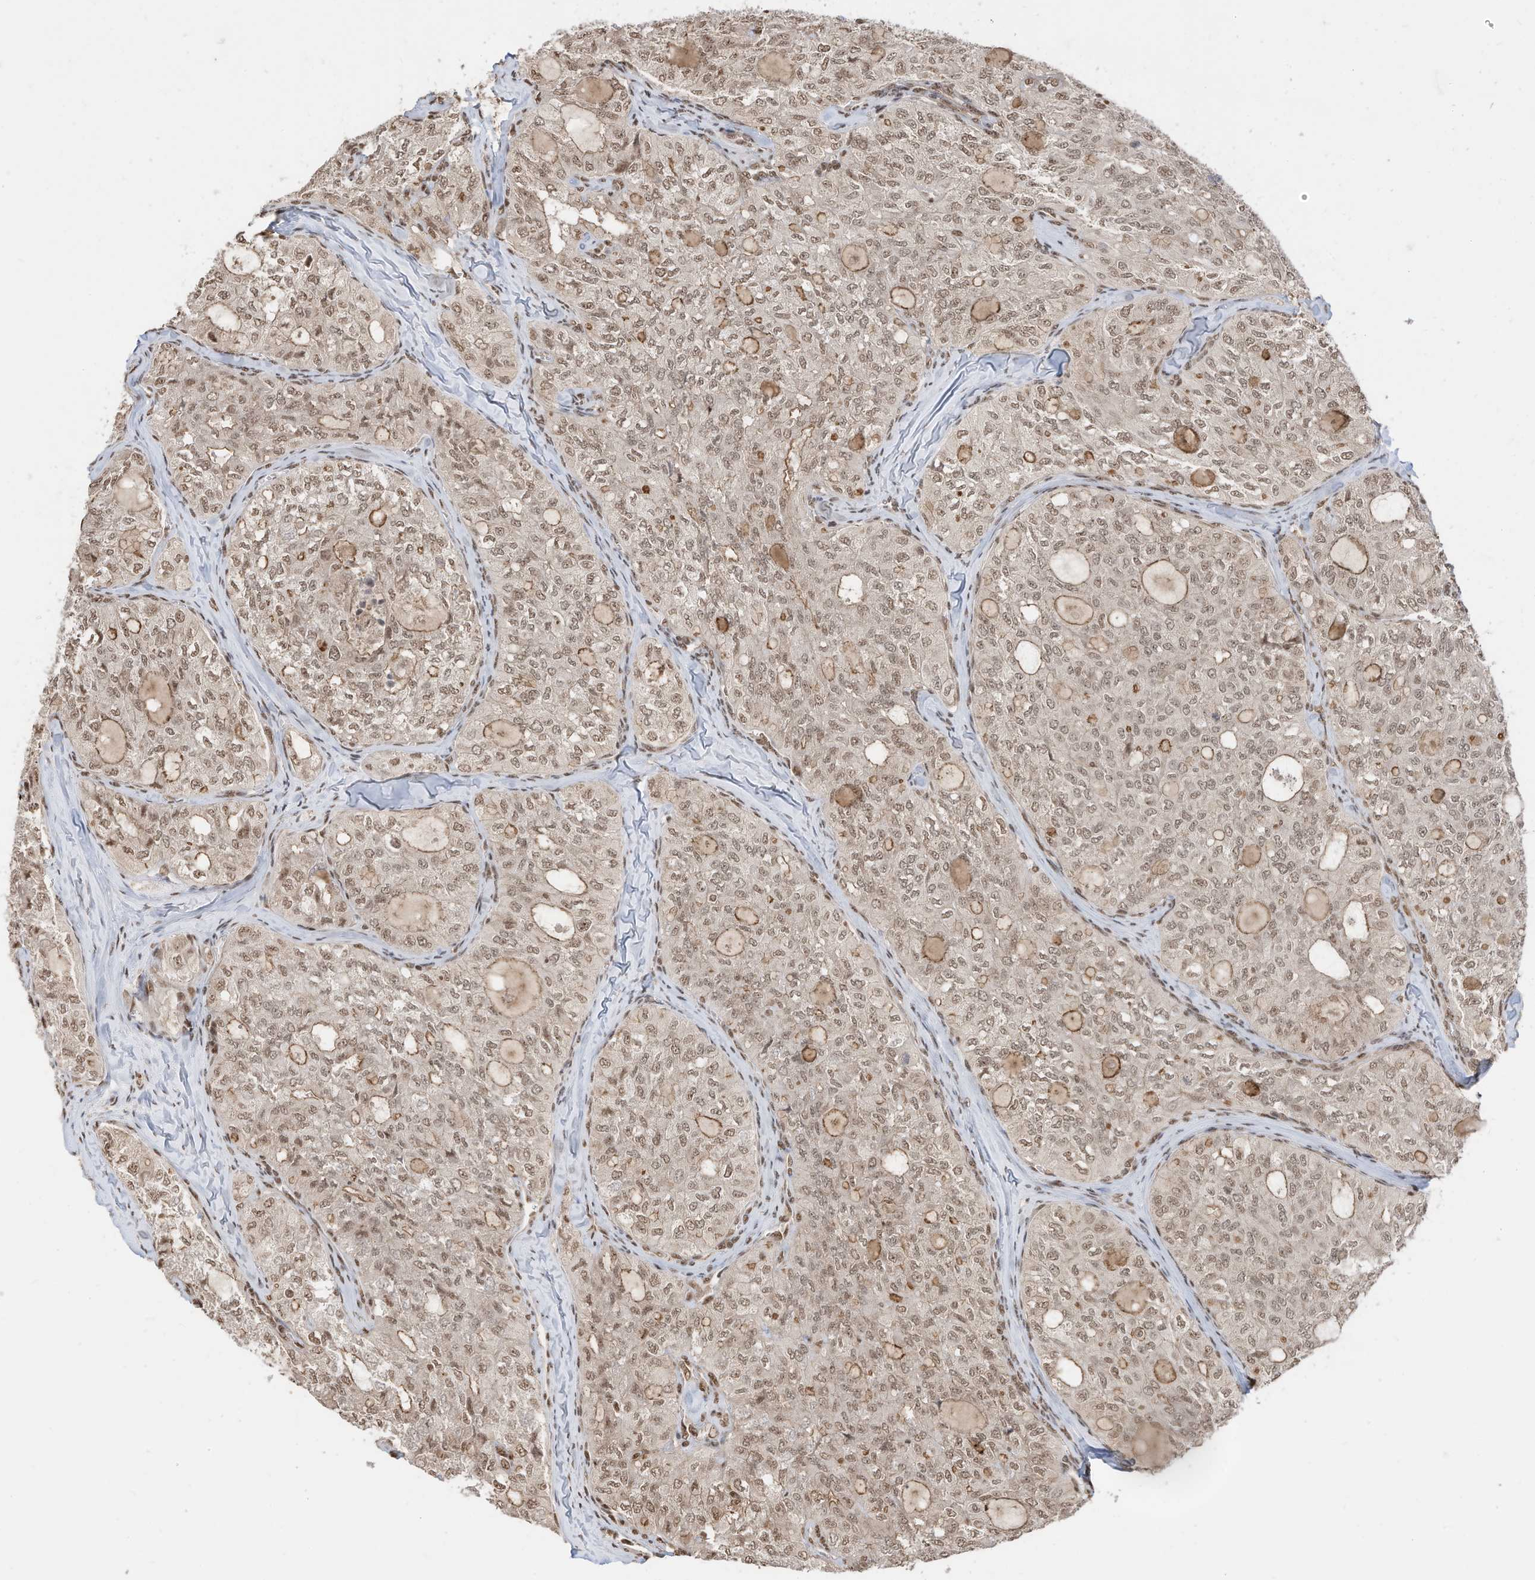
{"staining": {"intensity": "weak", "quantity": ">75%", "location": "nuclear"}, "tissue": "thyroid cancer", "cell_type": "Tumor cells", "image_type": "cancer", "snomed": [{"axis": "morphology", "description": "Follicular adenoma carcinoma, NOS"}, {"axis": "topography", "description": "Thyroid gland"}], "caption": "The immunohistochemical stain highlights weak nuclear positivity in tumor cells of thyroid cancer (follicular adenoma carcinoma) tissue.", "gene": "ZNF195", "patient": {"sex": "male", "age": 75}}